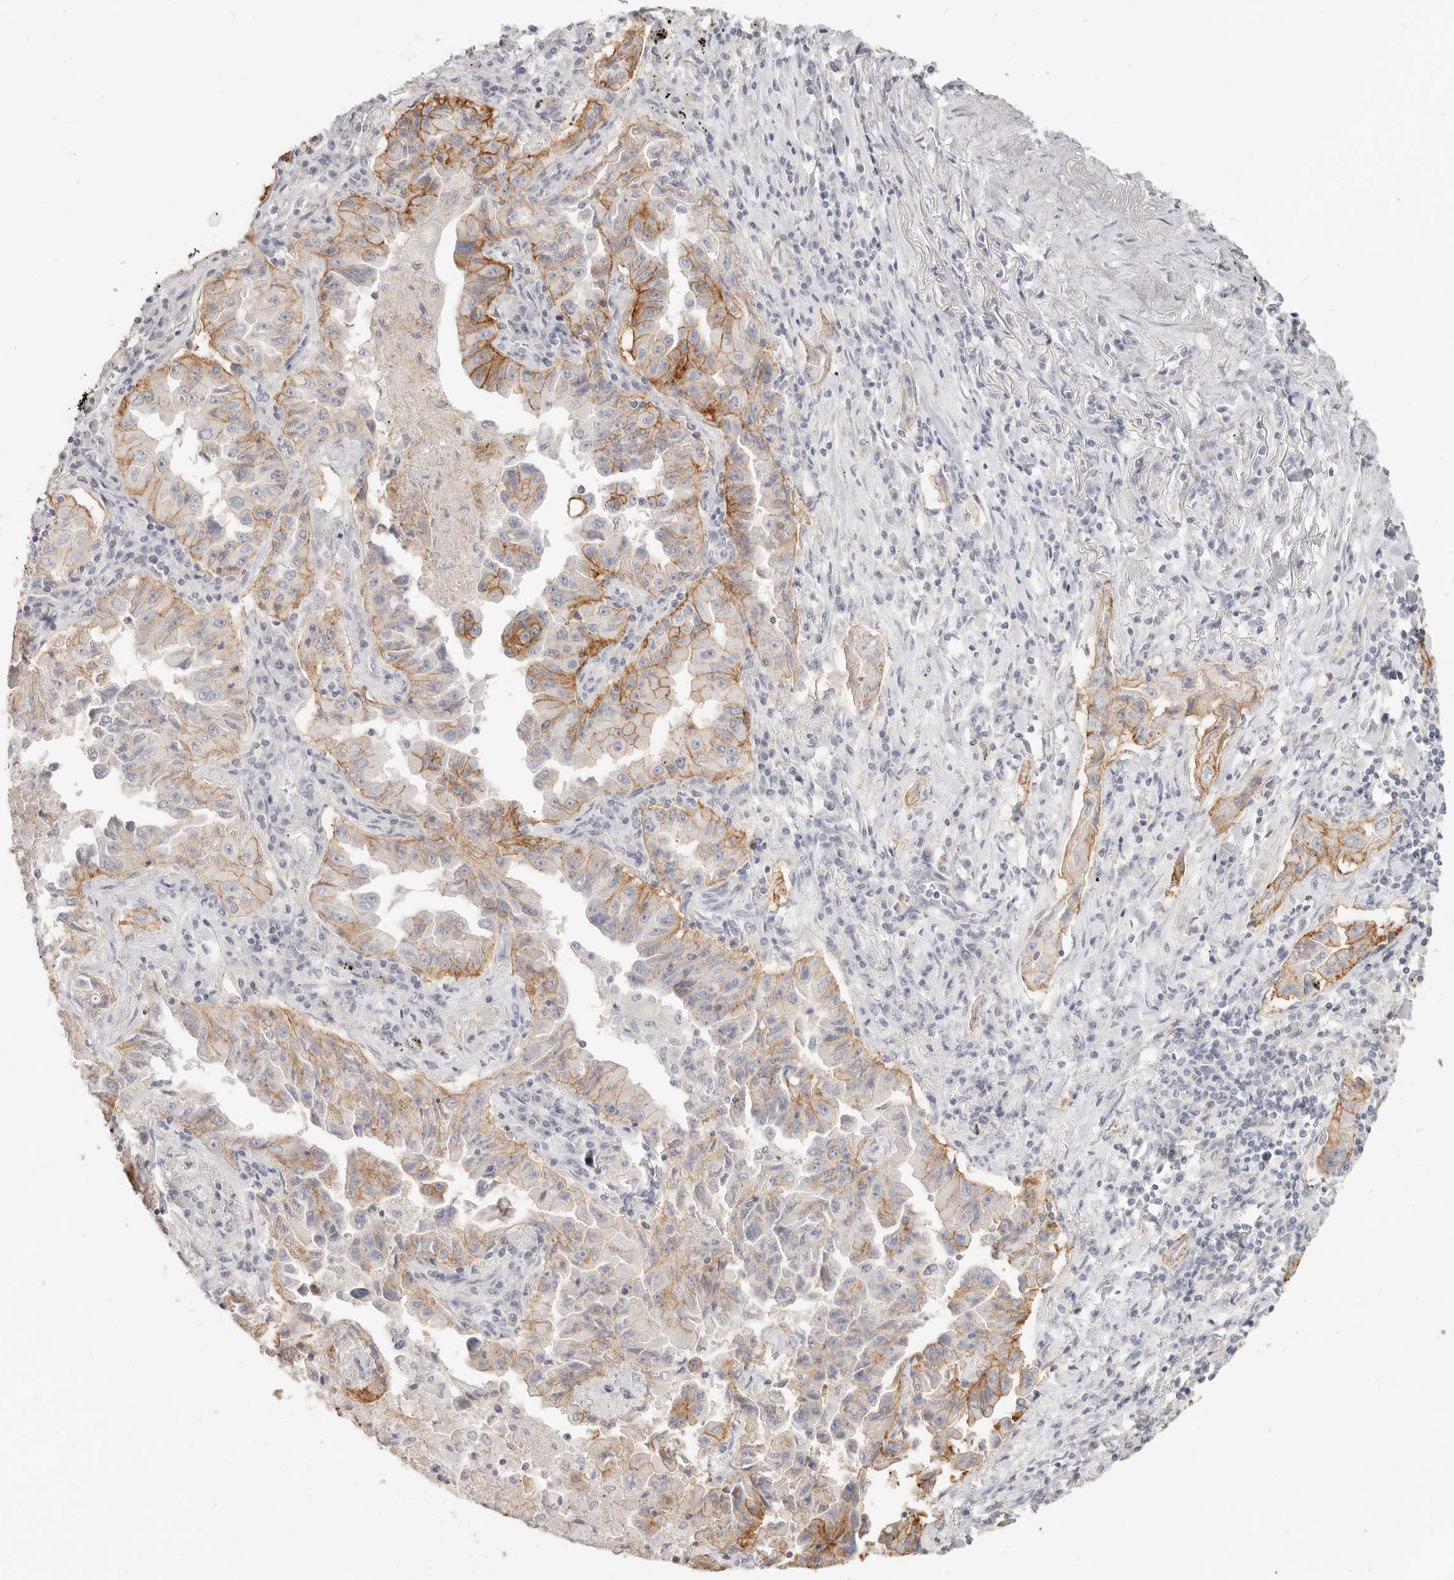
{"staining": {"intensity": "moderate", "quantity": "25%-75%", "location": "cytoplasmic/membranous"}, "tissue": "lung cancer", "cell_type": "Tumor cells", "image_type": "cancer", "snomed": [{"axis": "morphology", "description": "Adenocarcinoma, NOS"}, {"axis": "topography", "description": "Lung"}], "caption": "Protein expression analysis of human adenocarcinoma (lung) reveals moderate cytoplasmic/membranous positivity in approximately 25%-75% of tumor cells. Nuclei are stained in blue.", "gene": "EPCAM", "patient": {"sex": "female", "age": 51}}